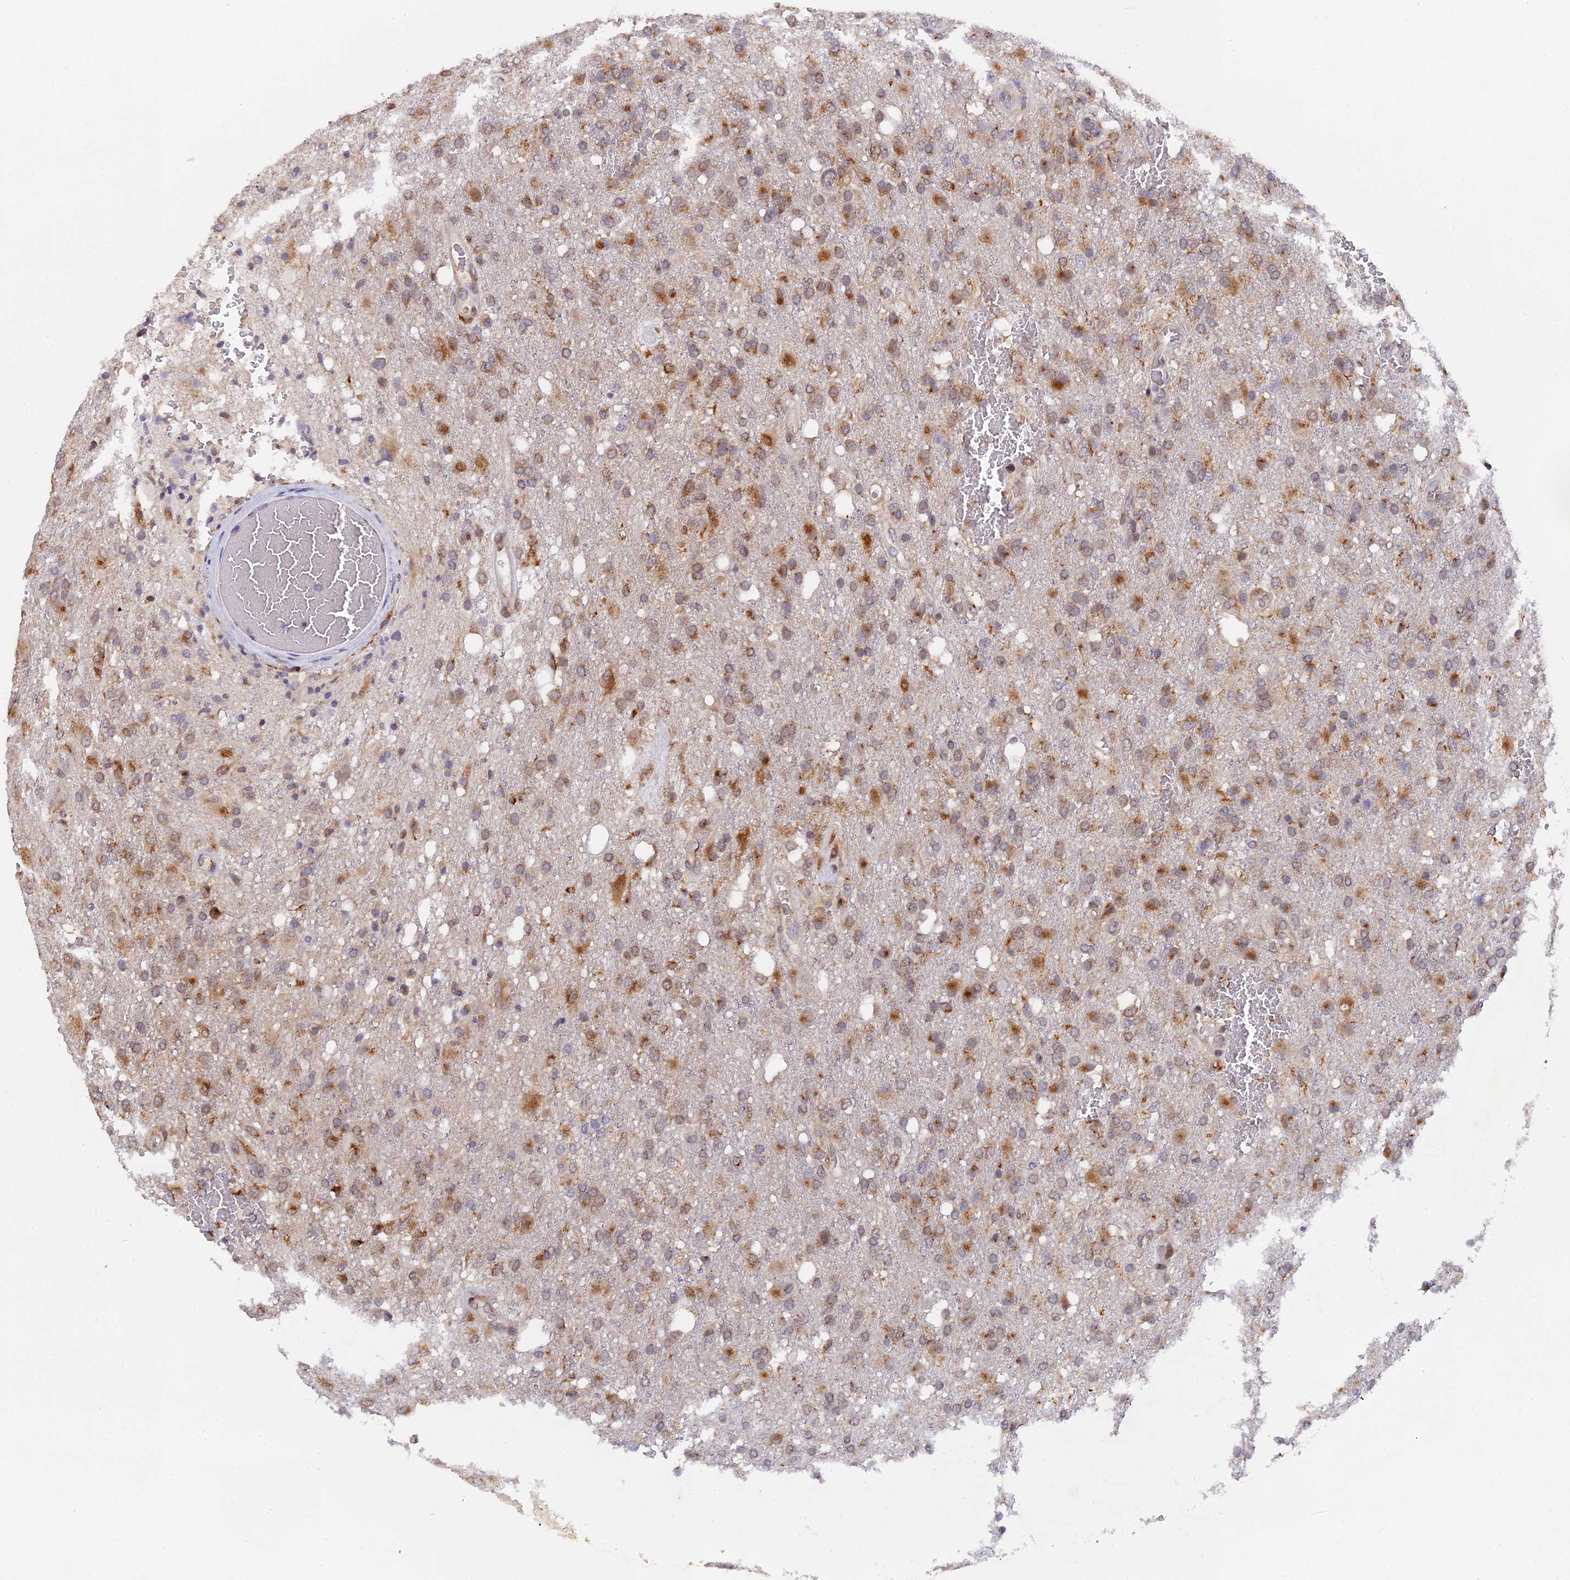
{"staining": {"intensity": "moderate", "quantity": ">75%", "location": "cytoplasmic/membranous"}, "tissue": "glioma", "cell_type": "Tumor cells", "image_type": "cancer", "snomed": [{"axis": "morphology", "description": "Glioma, malignant, High grade"}, {"axis": "topography", "description": "Brain"}], "caption": "Tumor cells exhibit medium levels of moderate cytoplasmic/membranous expression in approximately >75% of cells in malignant glioma (high-grade).", "gene": "SNX17", "patient": {"sex": "female", "age": 74}}